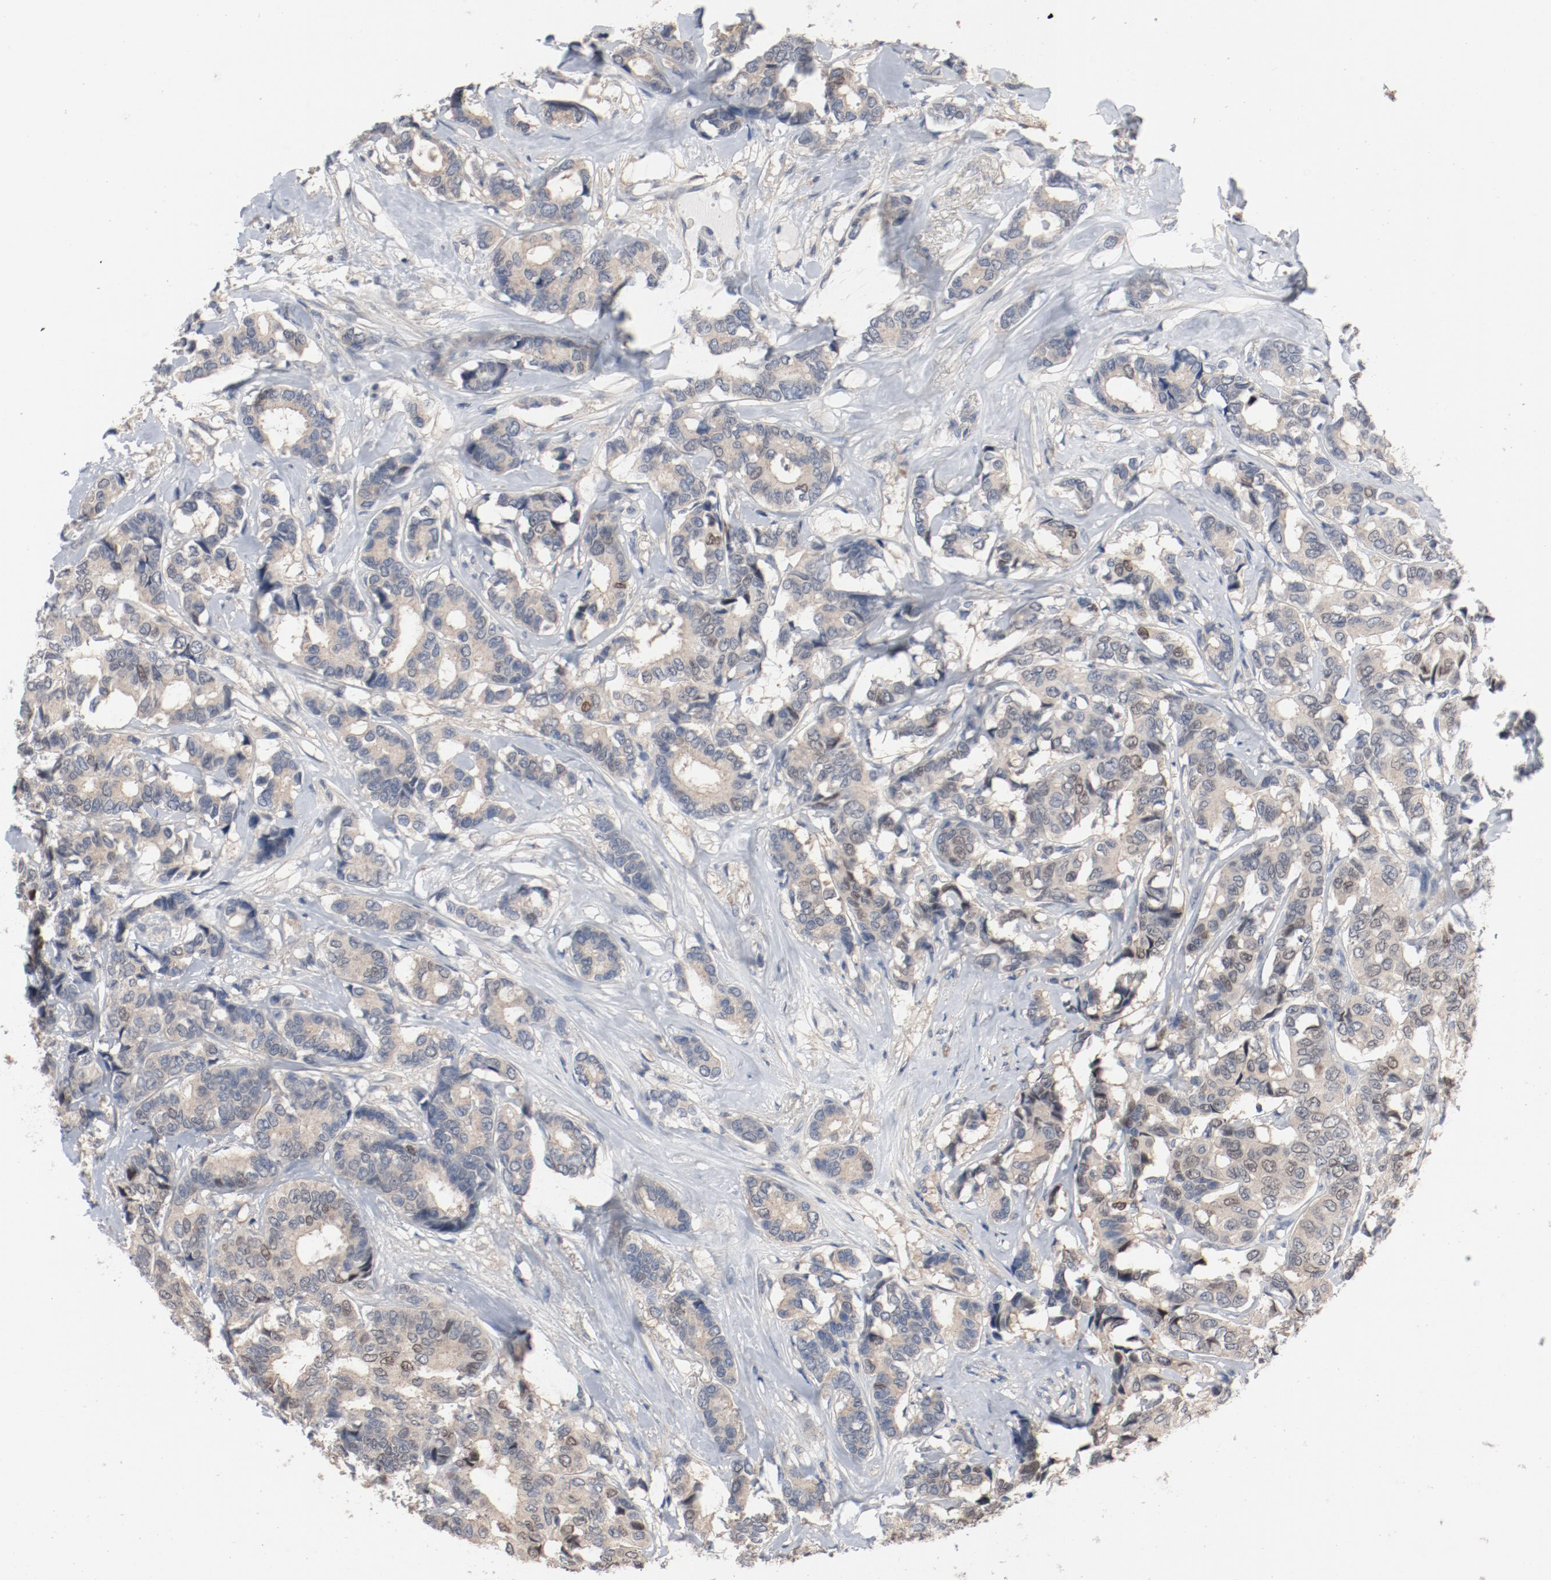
{"staining": {"intensity": "weak", "quantity": ">75%", "location": "cytoplasmic/membranous"}, "tissue": "breast cancer", "cell_type": "Tumor cells", "image_type": "cancer", "snomed": [{"axis": "morphology", "description": "Duct carcinoma"}, {"axis": "topography", "description": "Breast"}], "caption": "Tumor cells show low levels of weak cytoplasmic/membranous expression in about >75% of cells in breast cancer (infiltrating ductal carcinoma).", "gene": "DNAL4", "patient": {"sex": "female", "age": 87}}